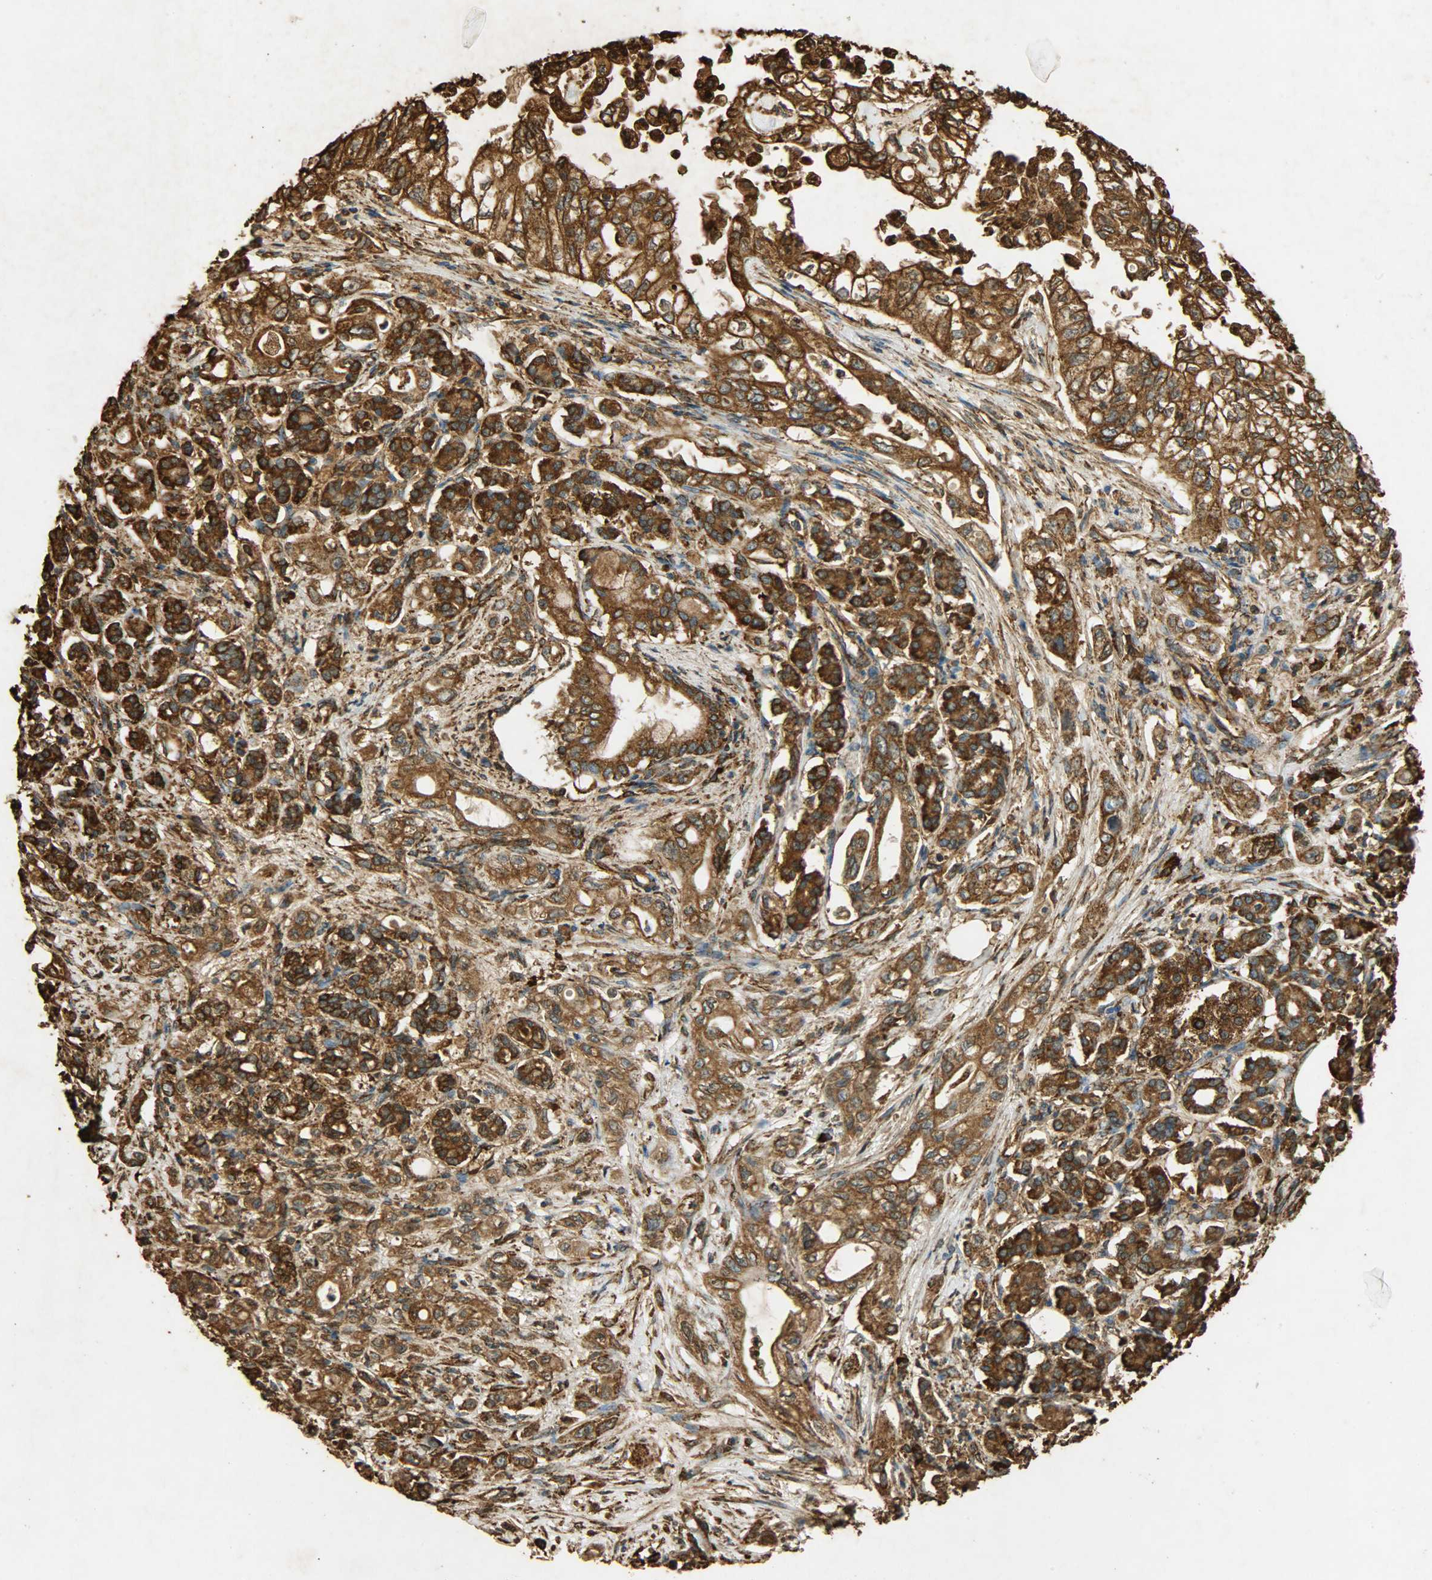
{"staining": {"intensity": "strong", "quantity": ">75%", "location": "cytoplasmic/membranous"}, "tissue": "pancreatic cancer", "cell_type": "Tumor cells", "image_type": "cancer", "snomed": [{"axis": "morphology", "description": "Normal tissue, NOS"}, {"axis": "topography", "description": "Pancreas"}], "caption": "Human pancreatic cancer stained for a protein (brown) demonstrates strong cytoplasmic/membranous positive staining in about >75% of tumor cells.", "gene": "HSP90B1", "patient": {"sex": "male", "age": 42}}